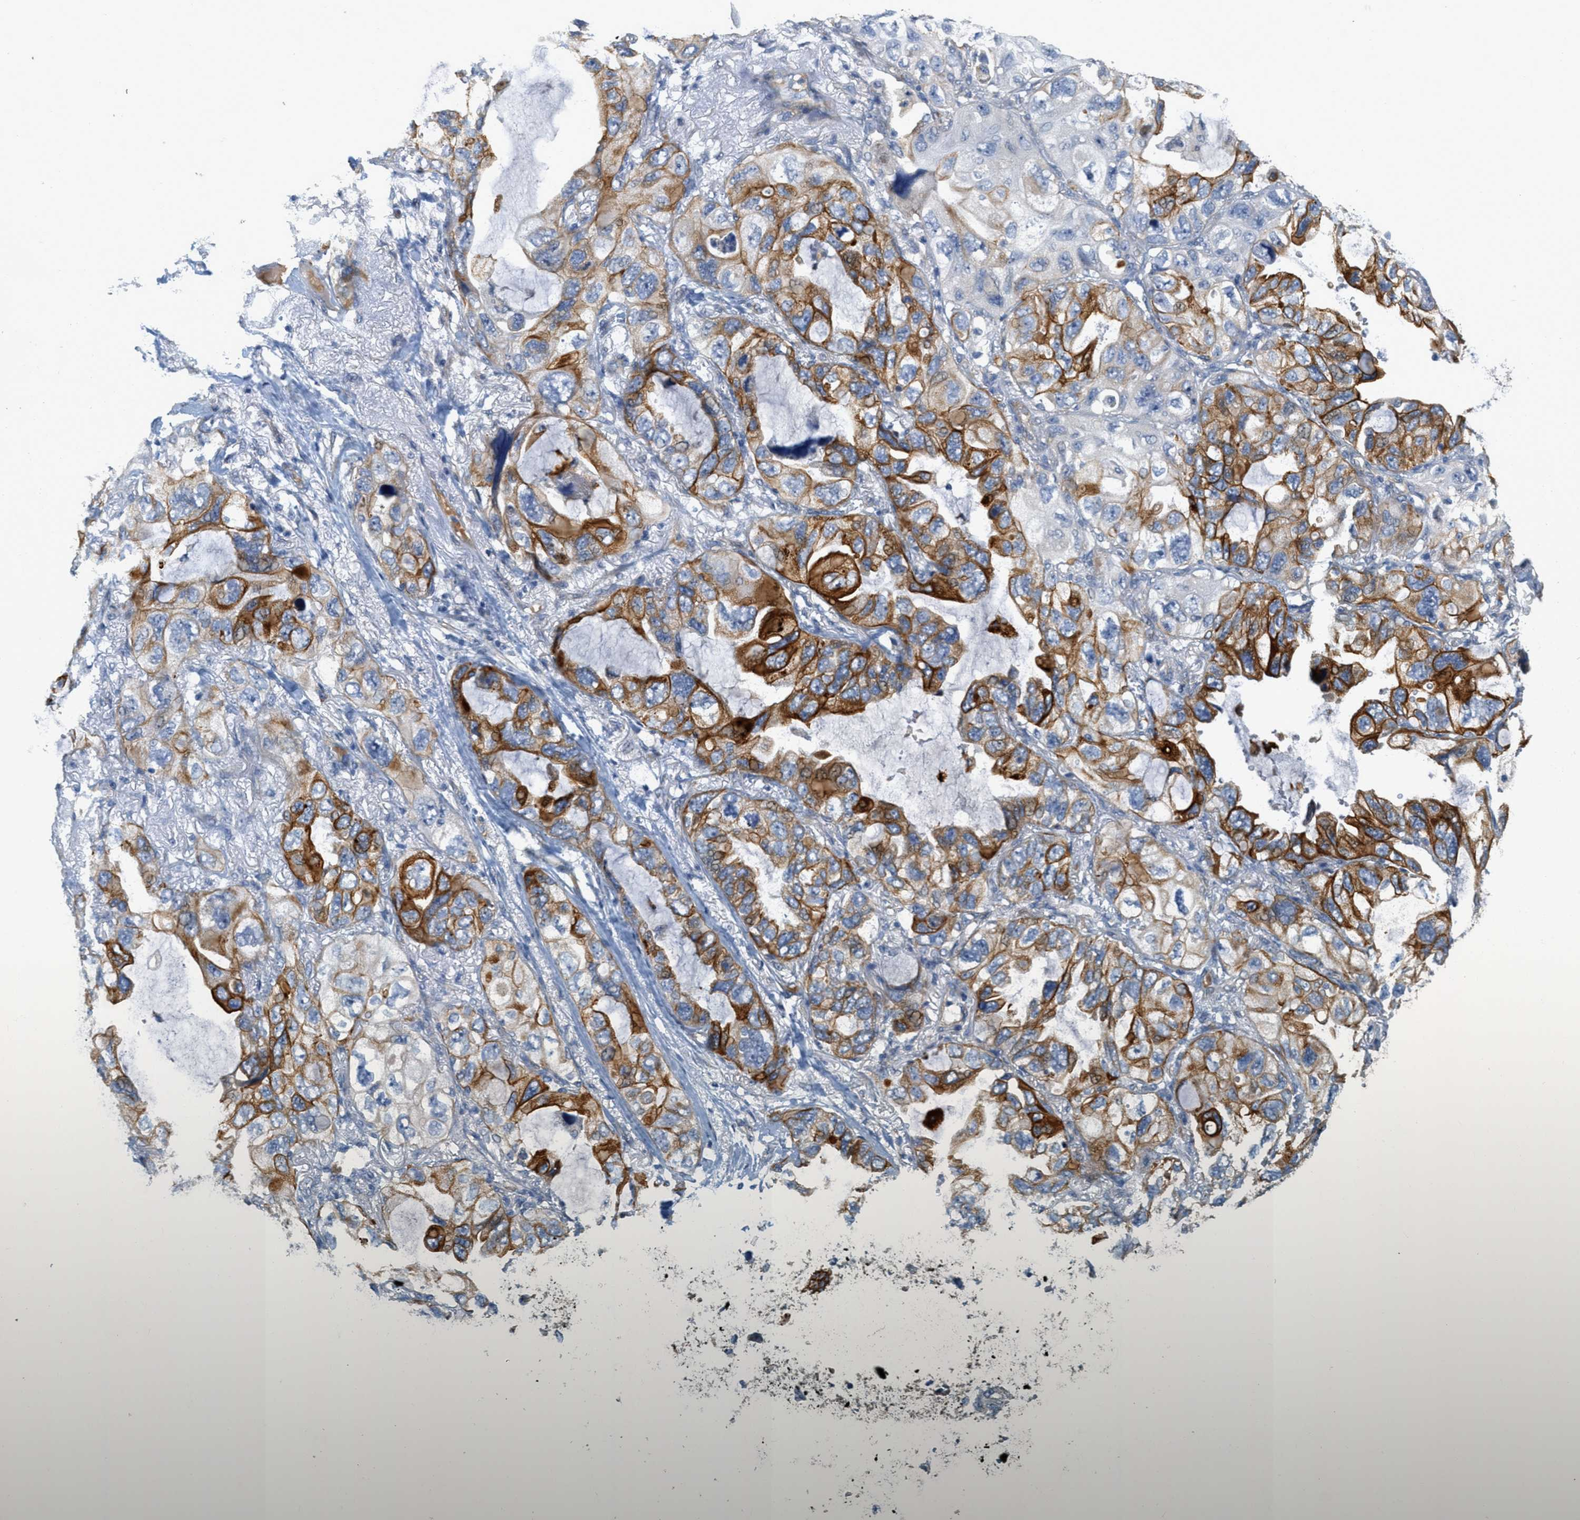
{"staining": {"intensity": "strong", "quantity": "25%-75%", "location": "cytoplasmic/membranous"}, "tissue": "lung cancer", "cell_type": "Tumor cells", "image_type": "cancer", "snomed": [{"axis": "morphology", "description": "Squamous cell carcinoma, NOS"}, {"axis": "topography", "description": "Lung"}], "caption": "Lung squamous cell carcinoma stained with DAB immunohistochemistry (IHC) displays high levels of strong cytoplasmic/membranous staining in approximately 25%-75% of tumor cells.", "gene": "MRS2", "patient": {"sex": "female", "age": 73}}